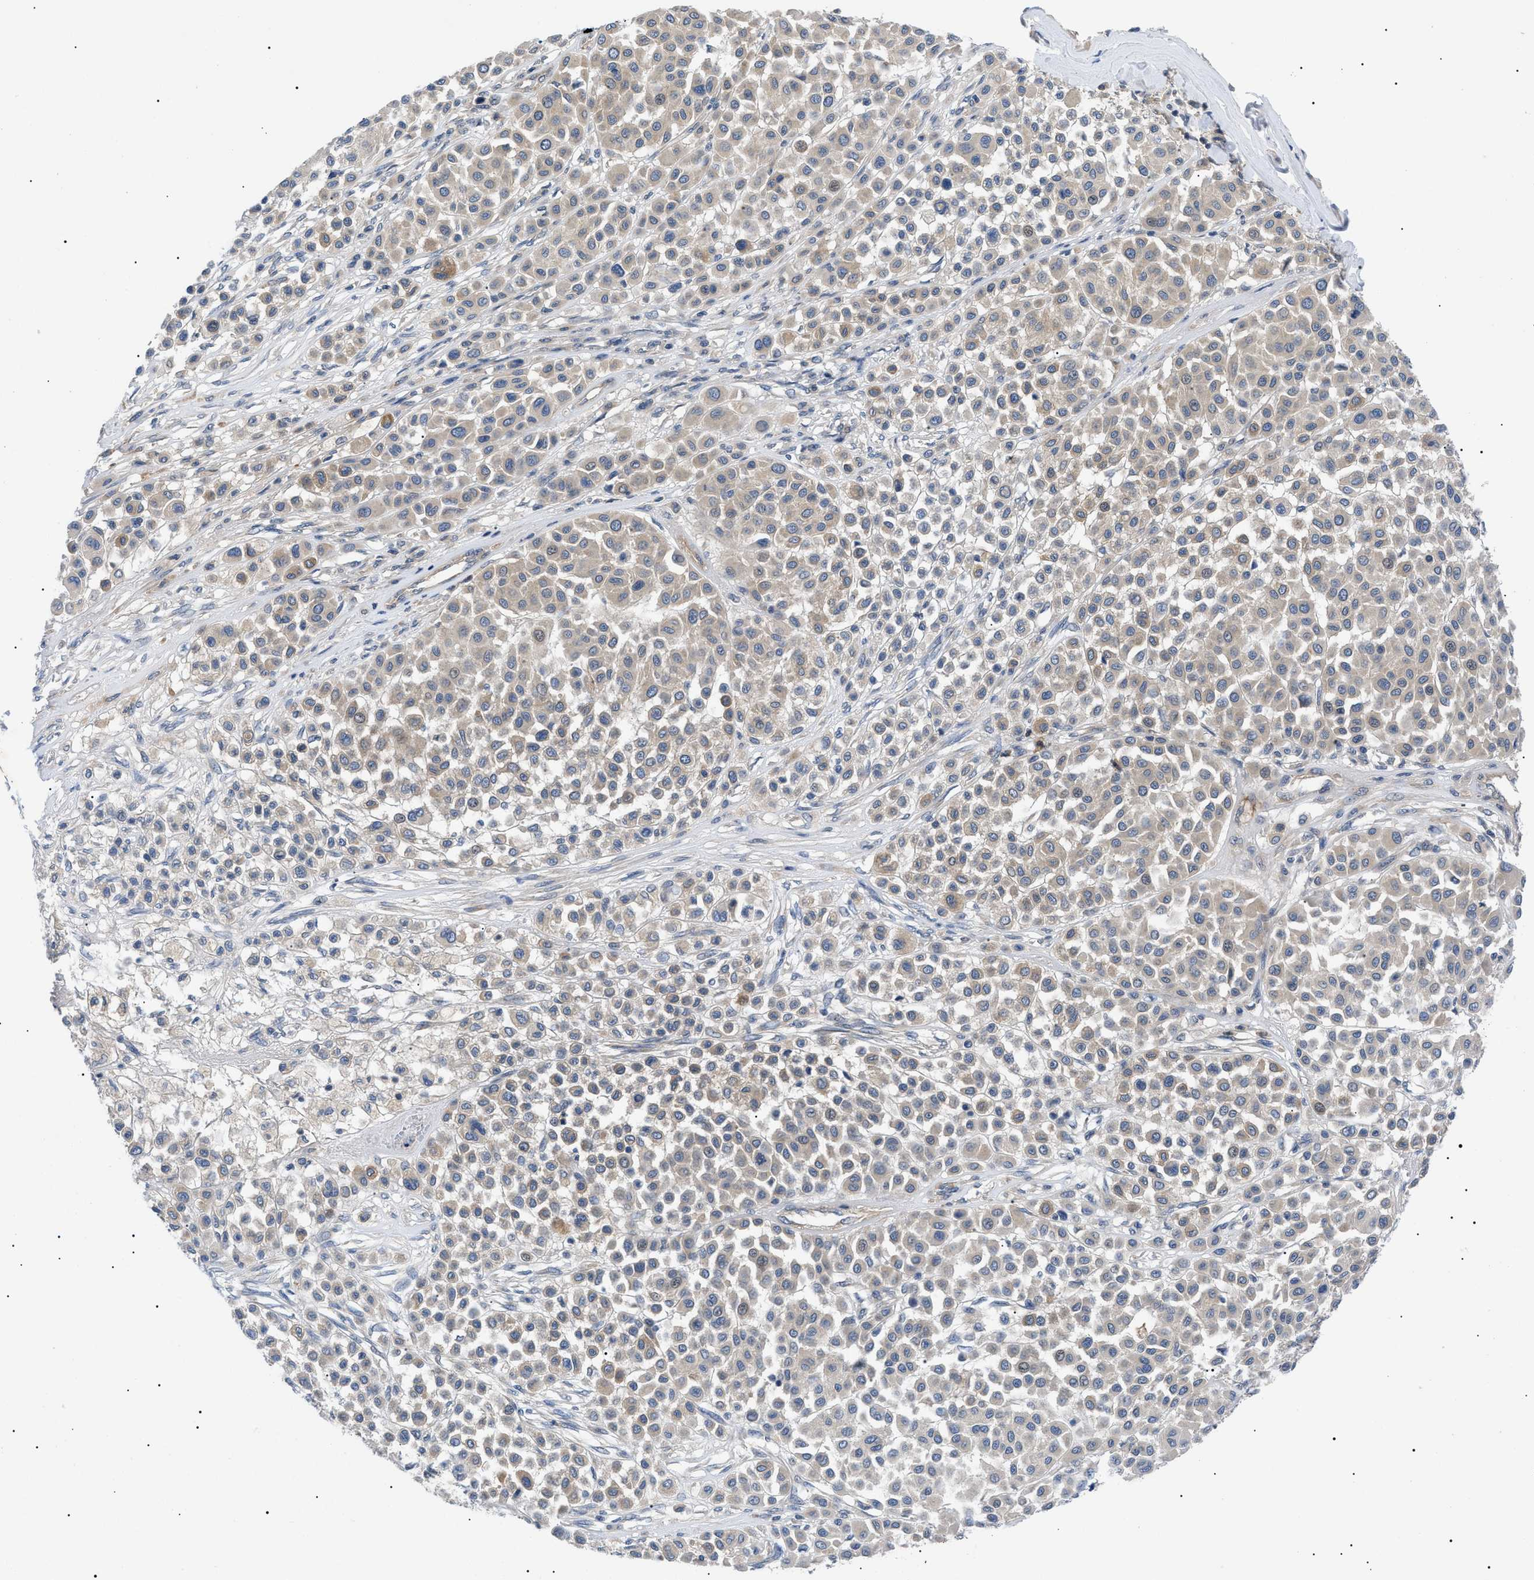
{"staining": {"intensity": "weak", "quantity": ">75%", "location": "cytoplasmic/membranous"}, "tissue": "melanoma", "cell_type": "Tumor cells", "image_type": "cancer", "snomed": [{"axis": "morphology", "description": "Malignant melanoma, Metastatic site"}, {"axis": "topography", "description": "Soft tissue"}], "caption": "This is an image of IHC staining of malignant melanoma (metastatic site), which shows weak expression in the cytoplasmic/membranous of tumor cells.", "gene": "RIPK1", "patient": {"sex": "male", "age": 41}}